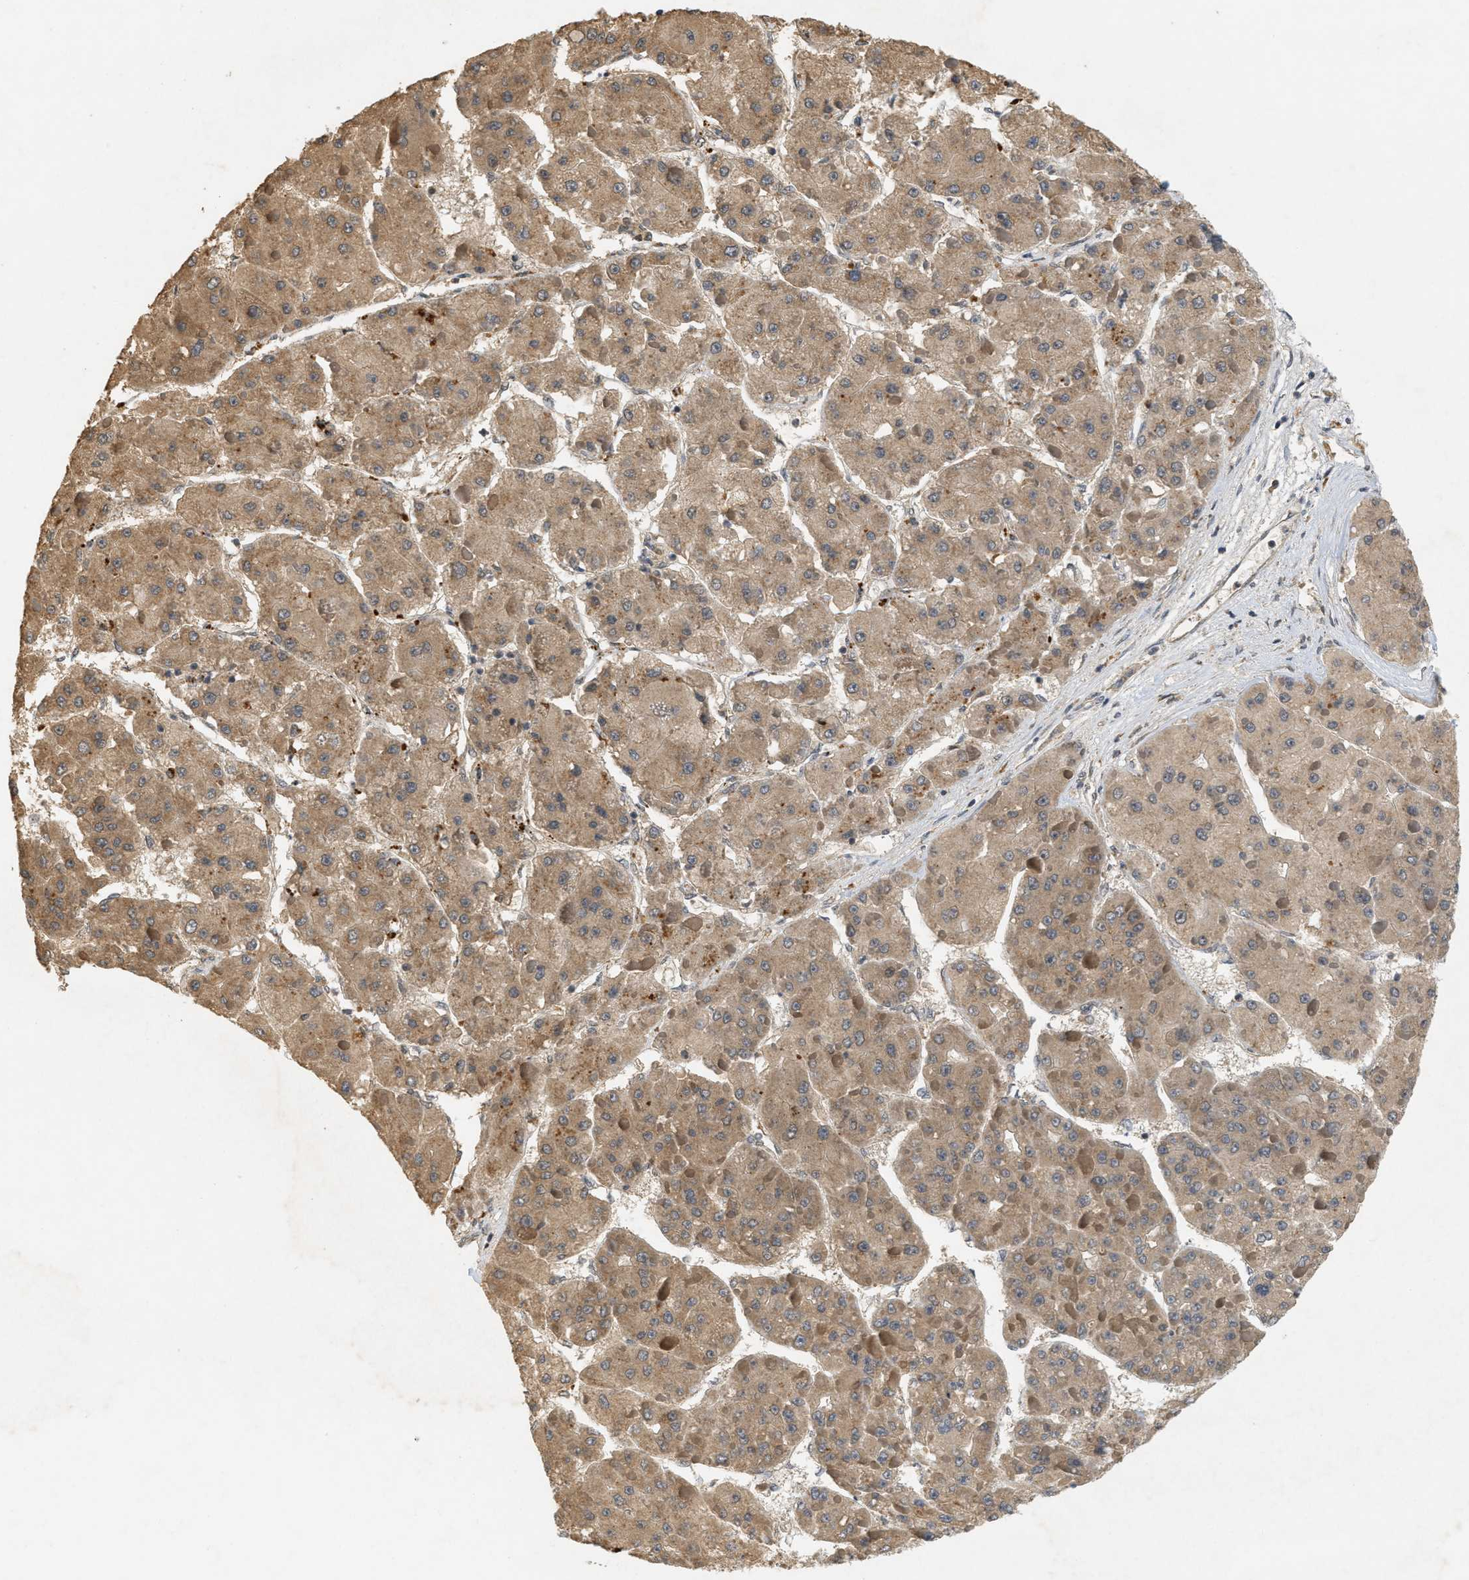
{"staining": {"intensity": "moderate", "quantity": ">75%", "location": "cytoplasmic/membranous"}, "tissue": "liver cancer", "cell_type": "Tumor cells", "image_type": "cancer", "snomed": [{"axis": "morphology", "description": "Carcinoma, Hepatocellular, NOS"}, {"axis": "topography", "description": "Liver"}], "caption": "DAB immunohistochemical staining of human liver cancer demonstrates moderate cytoplasmic/membranous protein expression in about >75% of tumor cells.", "gene": "PRKD1", "patient": {"sex": "female", "age": 73}}